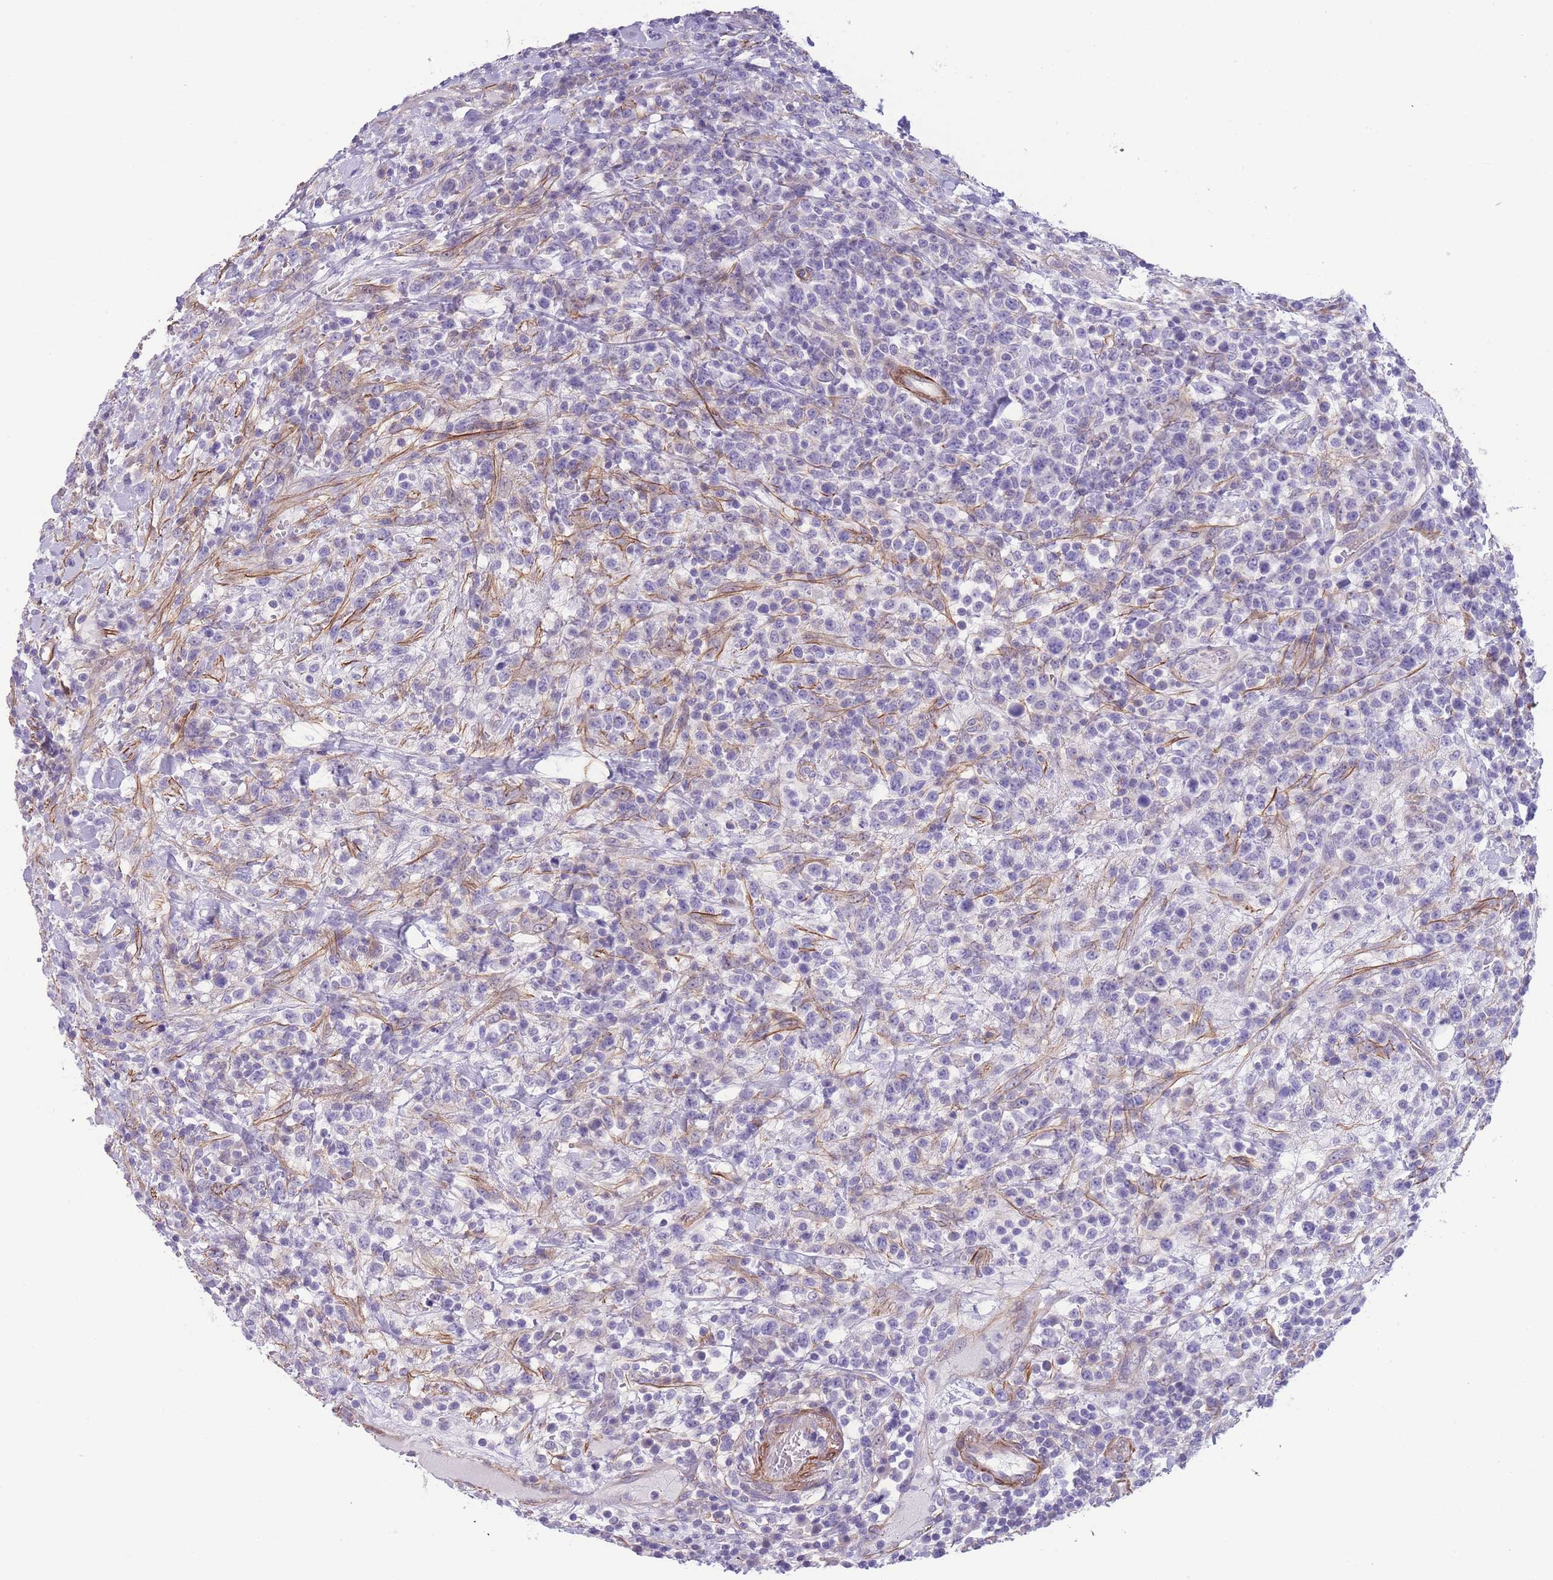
{"staining": {"intensity": "negative", "quantity": "none", "location": "none"}, "tissue": "lymphoma", "cell_type": "Tumor cells", "image_type": "cancer", "snomed": [{"axis": "morphology", "description": "Malignant lymphoma, non-Hodgkin's type, High grade"}, {"axis": "topography", "description": "Colon"}], "caption": "Protein analysis of malignant lymphoma, non-Hodgkin's type (high-grade) displays no significant positivity in tumor cells. Nuclei are stained in blue.", "gene": "FAM124A", "patient": {"sex": "female", "age": 53}}